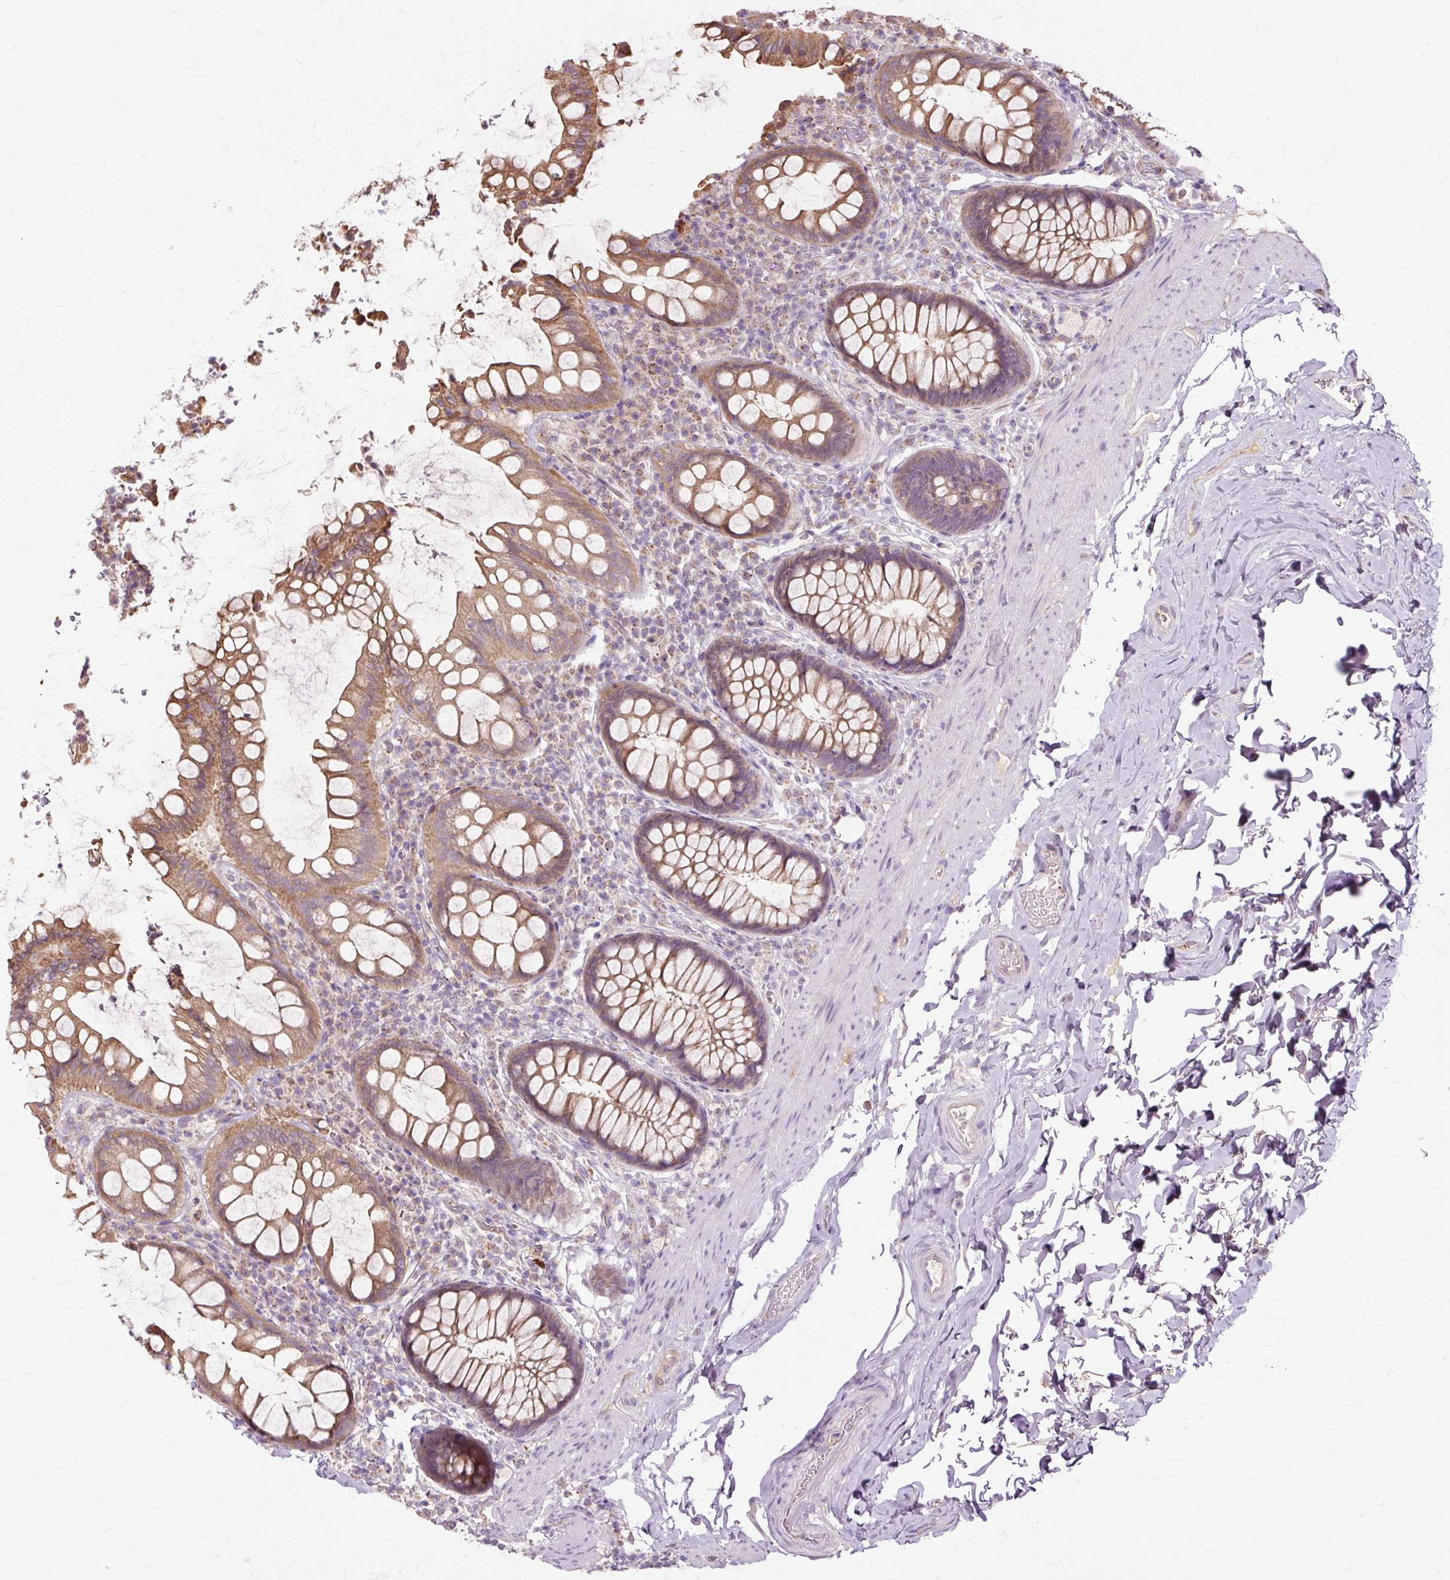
{"staining": {"intensity": "moderate", "quantity": ">75%", "location": "cytoplasmic/membranous"}, "tissue": "rectum", "cell_type": "Glandular cells", "image_type": "normal", "snomed": [{"axis": "morphology", "description": "Normal tissue, NOS"}, {"axis": "topography", "description": "Rectum"}], "caption": "A high-resolution image shows immunohistochemistry staining of benign rectum, which shows moderate cytoplasmic/membranous expression in about >75% of glandular cells.", "gene": "PDZD2", "patient": {"sex": "female", "age": 69}}